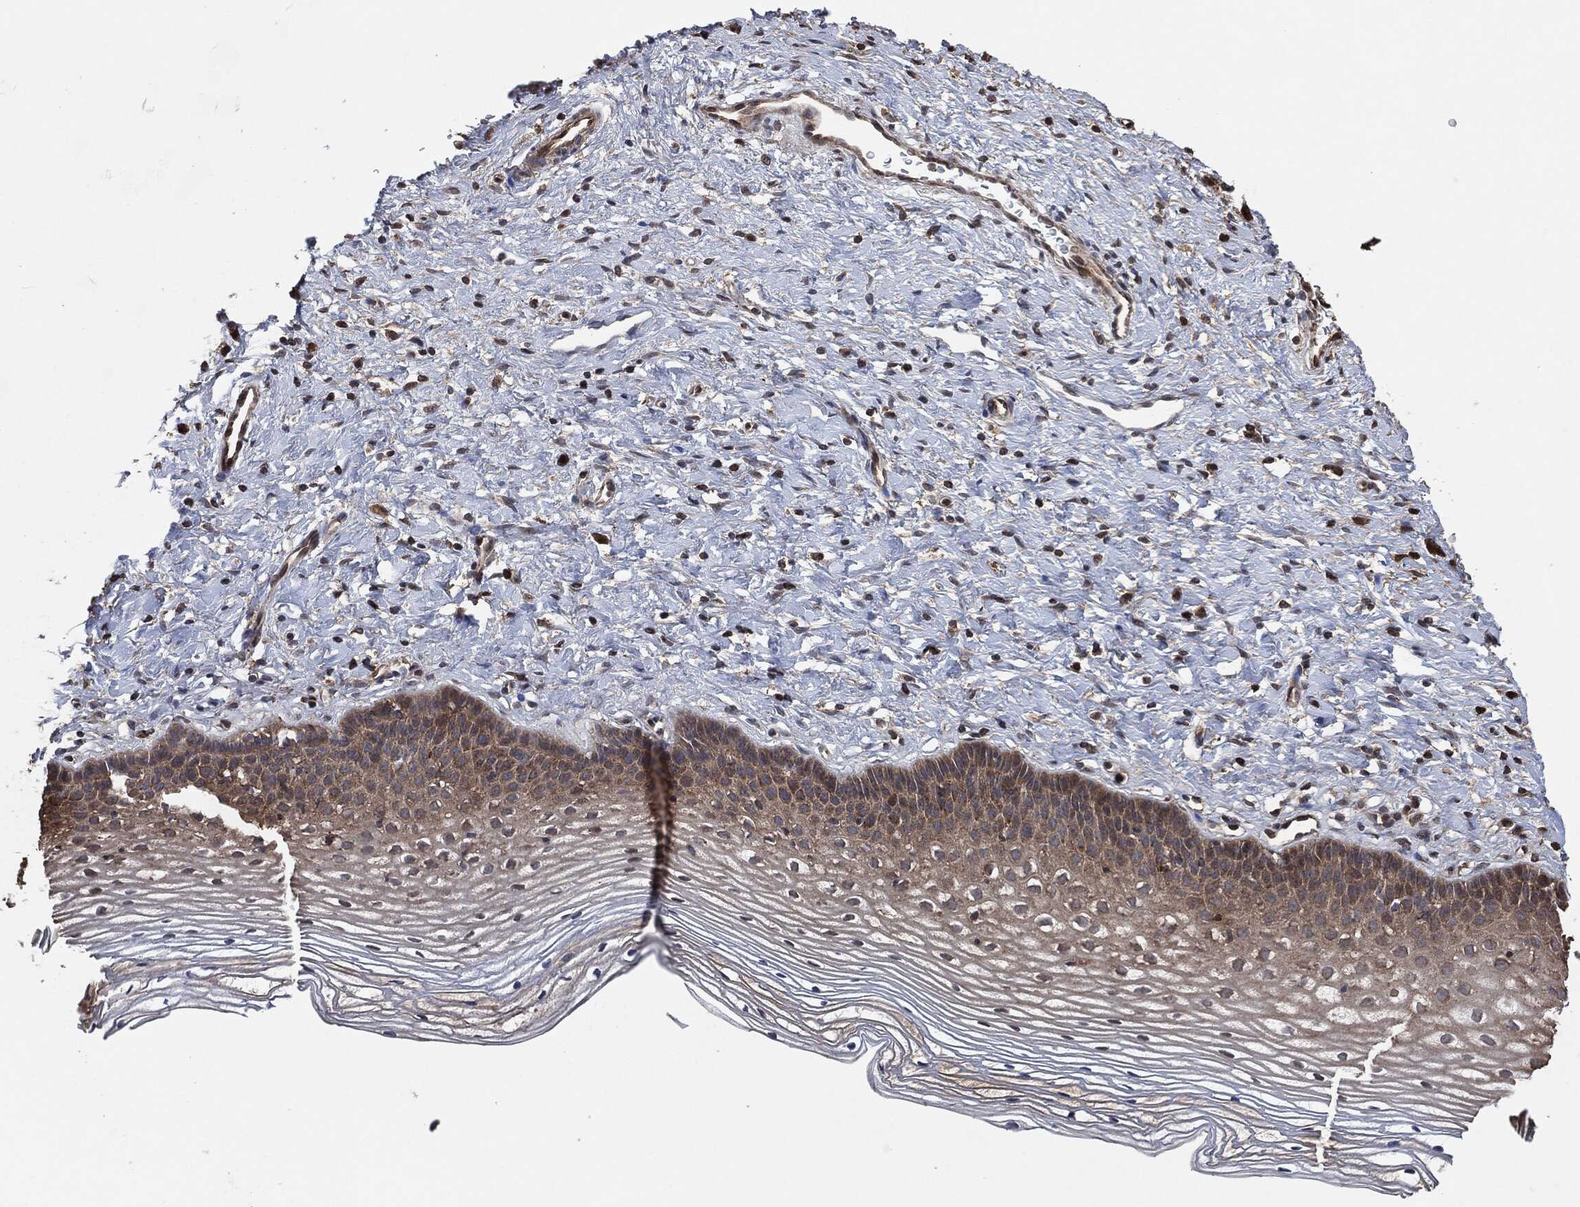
{"staining": {"intensity": "strong", "quantity": "25%-75%", "location": "cytoplasmic/membranous"}, "tissue": "cervix", "cell_type": "Squamous epithelial cells", "image_type": "normal", "snomed": [{"axis": "morphology", "description": "Normal tissue, NOS"}, {"axis": "topography", "description": "Cervix"}], "caption": "Immunohistochemical staining of unremarkable human cervix shows high levels of strong cytoplasmic/membranous staining in approximately 25%-75% of squamous epithelial cells.", "gene": "TPT1", "patient": {"sex": "female", "age": 39}}